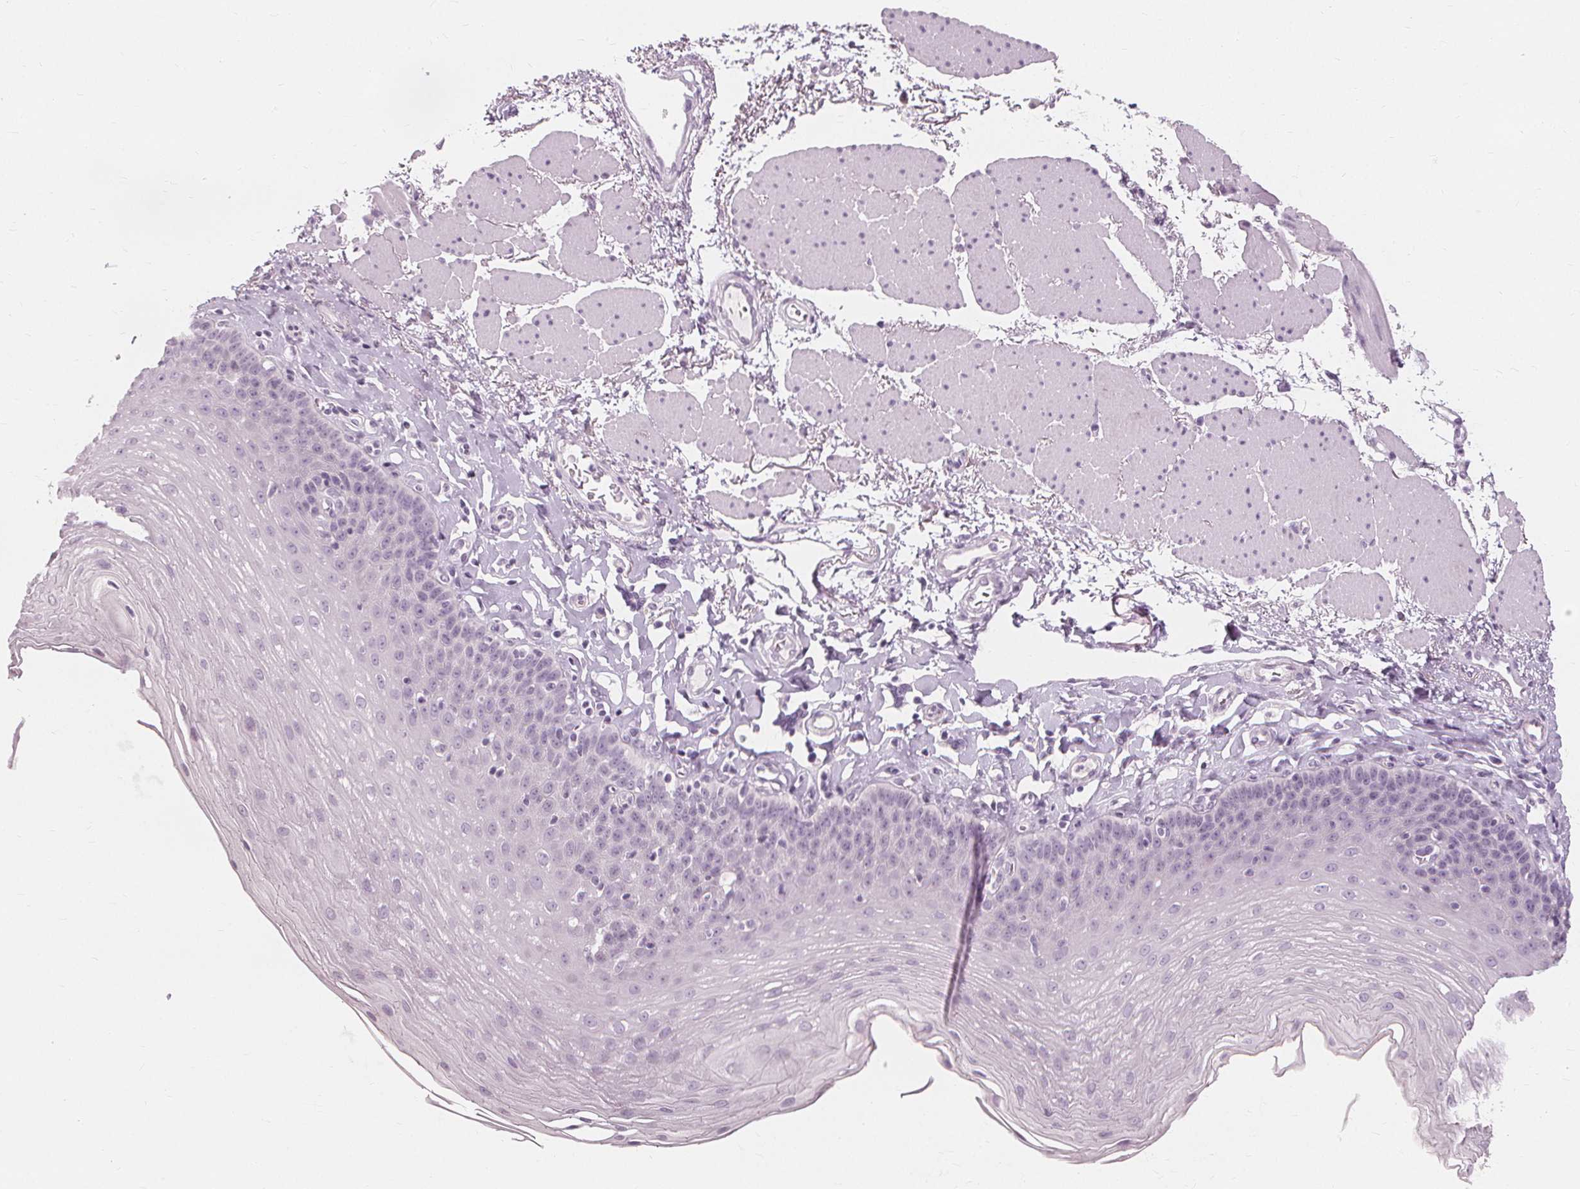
{"staining": {"intensity": "negative", "quantity": "none", "location": "none"}, "tissue": "esophagus", "cell_type": "Squamous epithelial cells", "image_type": "normal", "snomed": [{"axis": "morphology", "description": "Normal tissue, NOS"}, {"axis": "topography", "description": "Esophagus"}], "caption": "High magnification brightfield microscopy of benign esophagus stained with DAB (3,3'-diaminobenzidine) (brown) and counterstained with hematoxylin (blue): squamous epithelial cells show no significant expression.", "gene": "MUC12", "patient": {"sex": "female", "age": 81}}